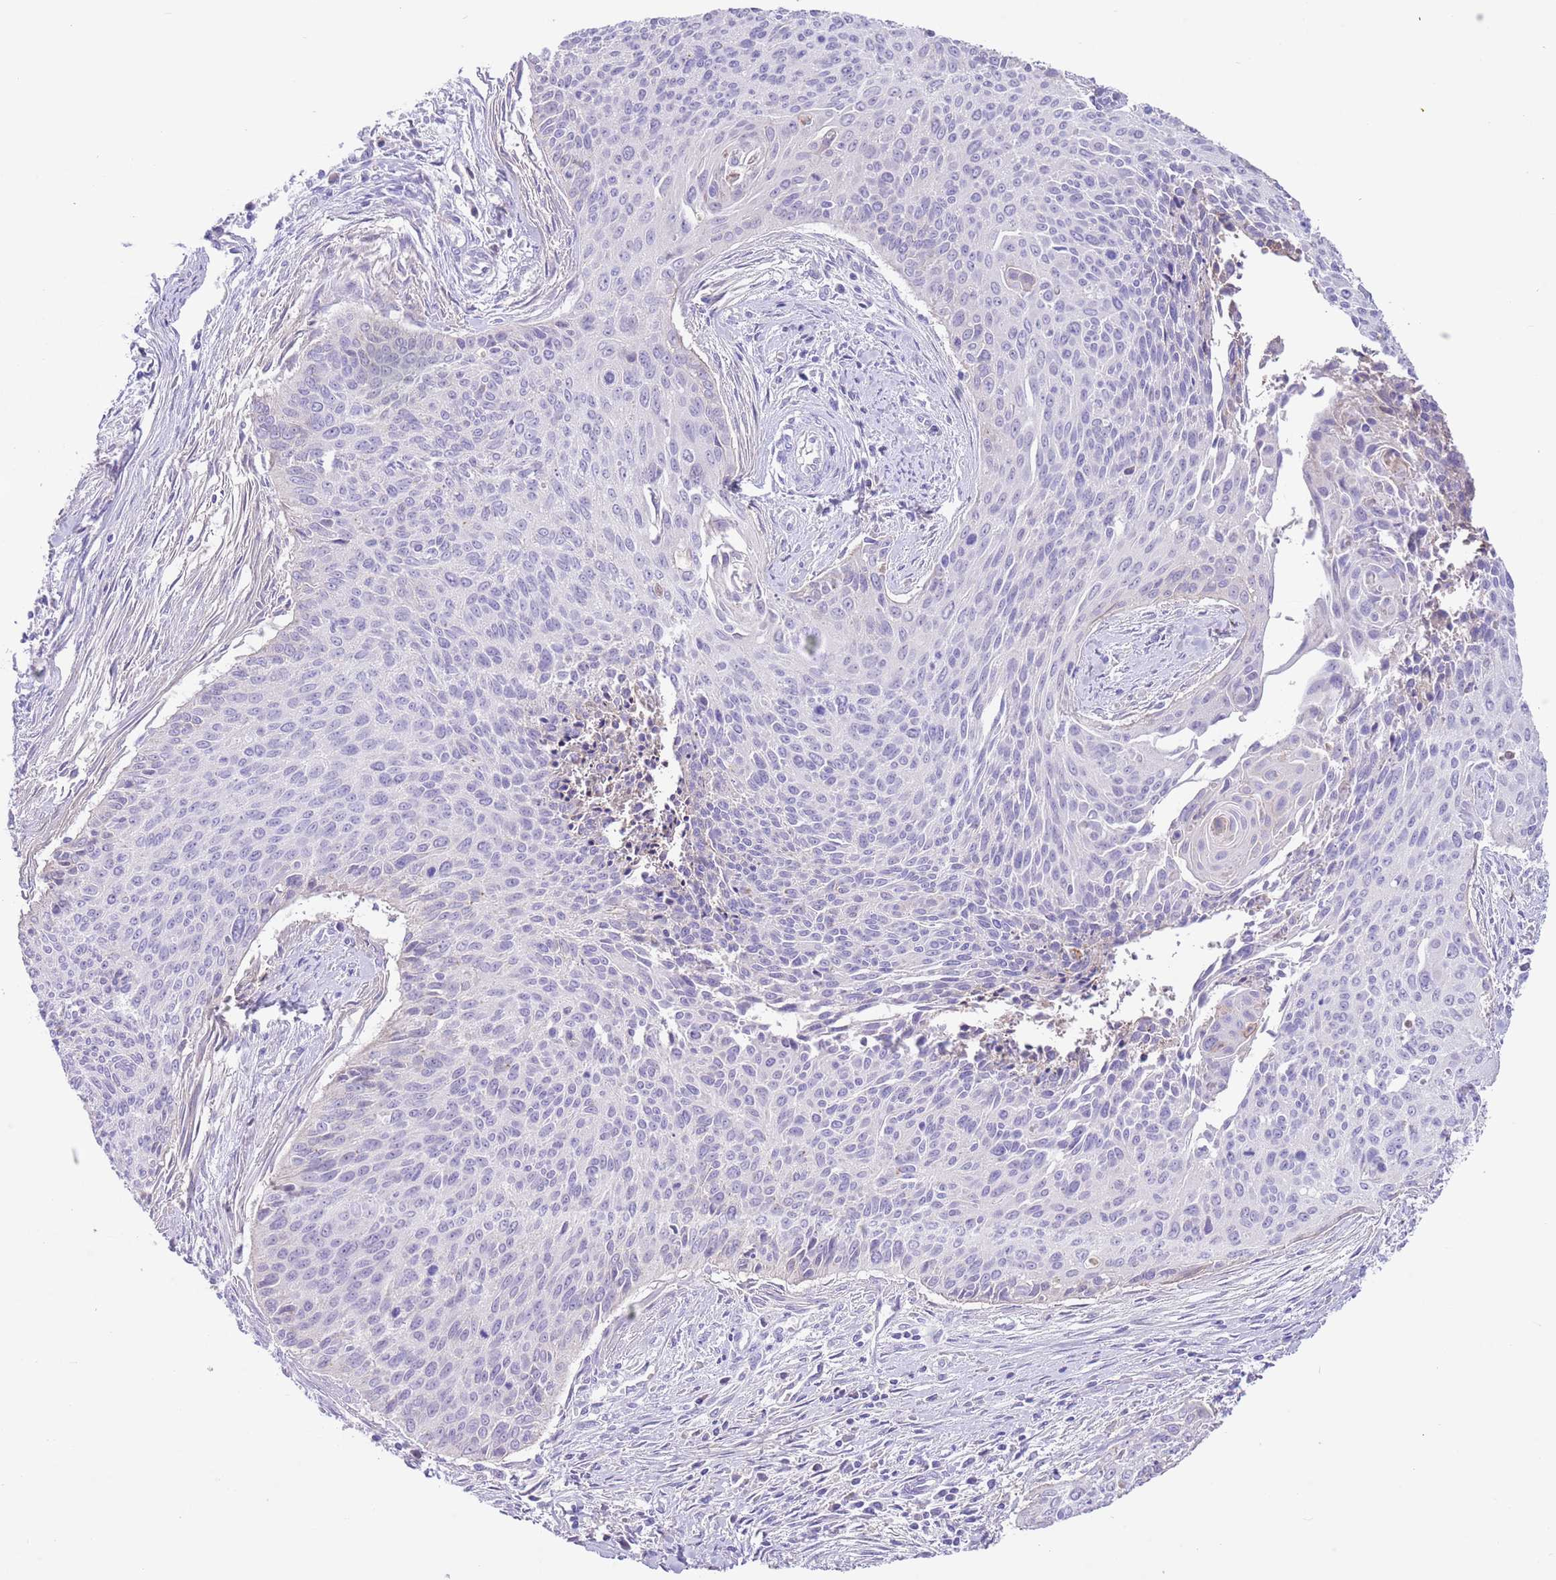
{"staining": {"intensity": "negative", "quantity": "none", "location": "none"}, "tissue": "cervical cancer", "cell_type": "Tumor cells", "image_type": "cancer", "snomed": [{"axis": "morphology", "description": "Squamous cell carcinoma, NOS"}, {"axis": "topography", "description": "Cervix"}], "caption": "Cervical cancer was stained to show a protein in brown. There is no significant positivity in tumor cells. The staining was performed using DAB to visualize the protein expression in brown, while the nuclei were stained in blue with hematoxylin (Magnification: 20x).", "gene": "IGF1", "patient": {"sex": "female", "age": 55}}